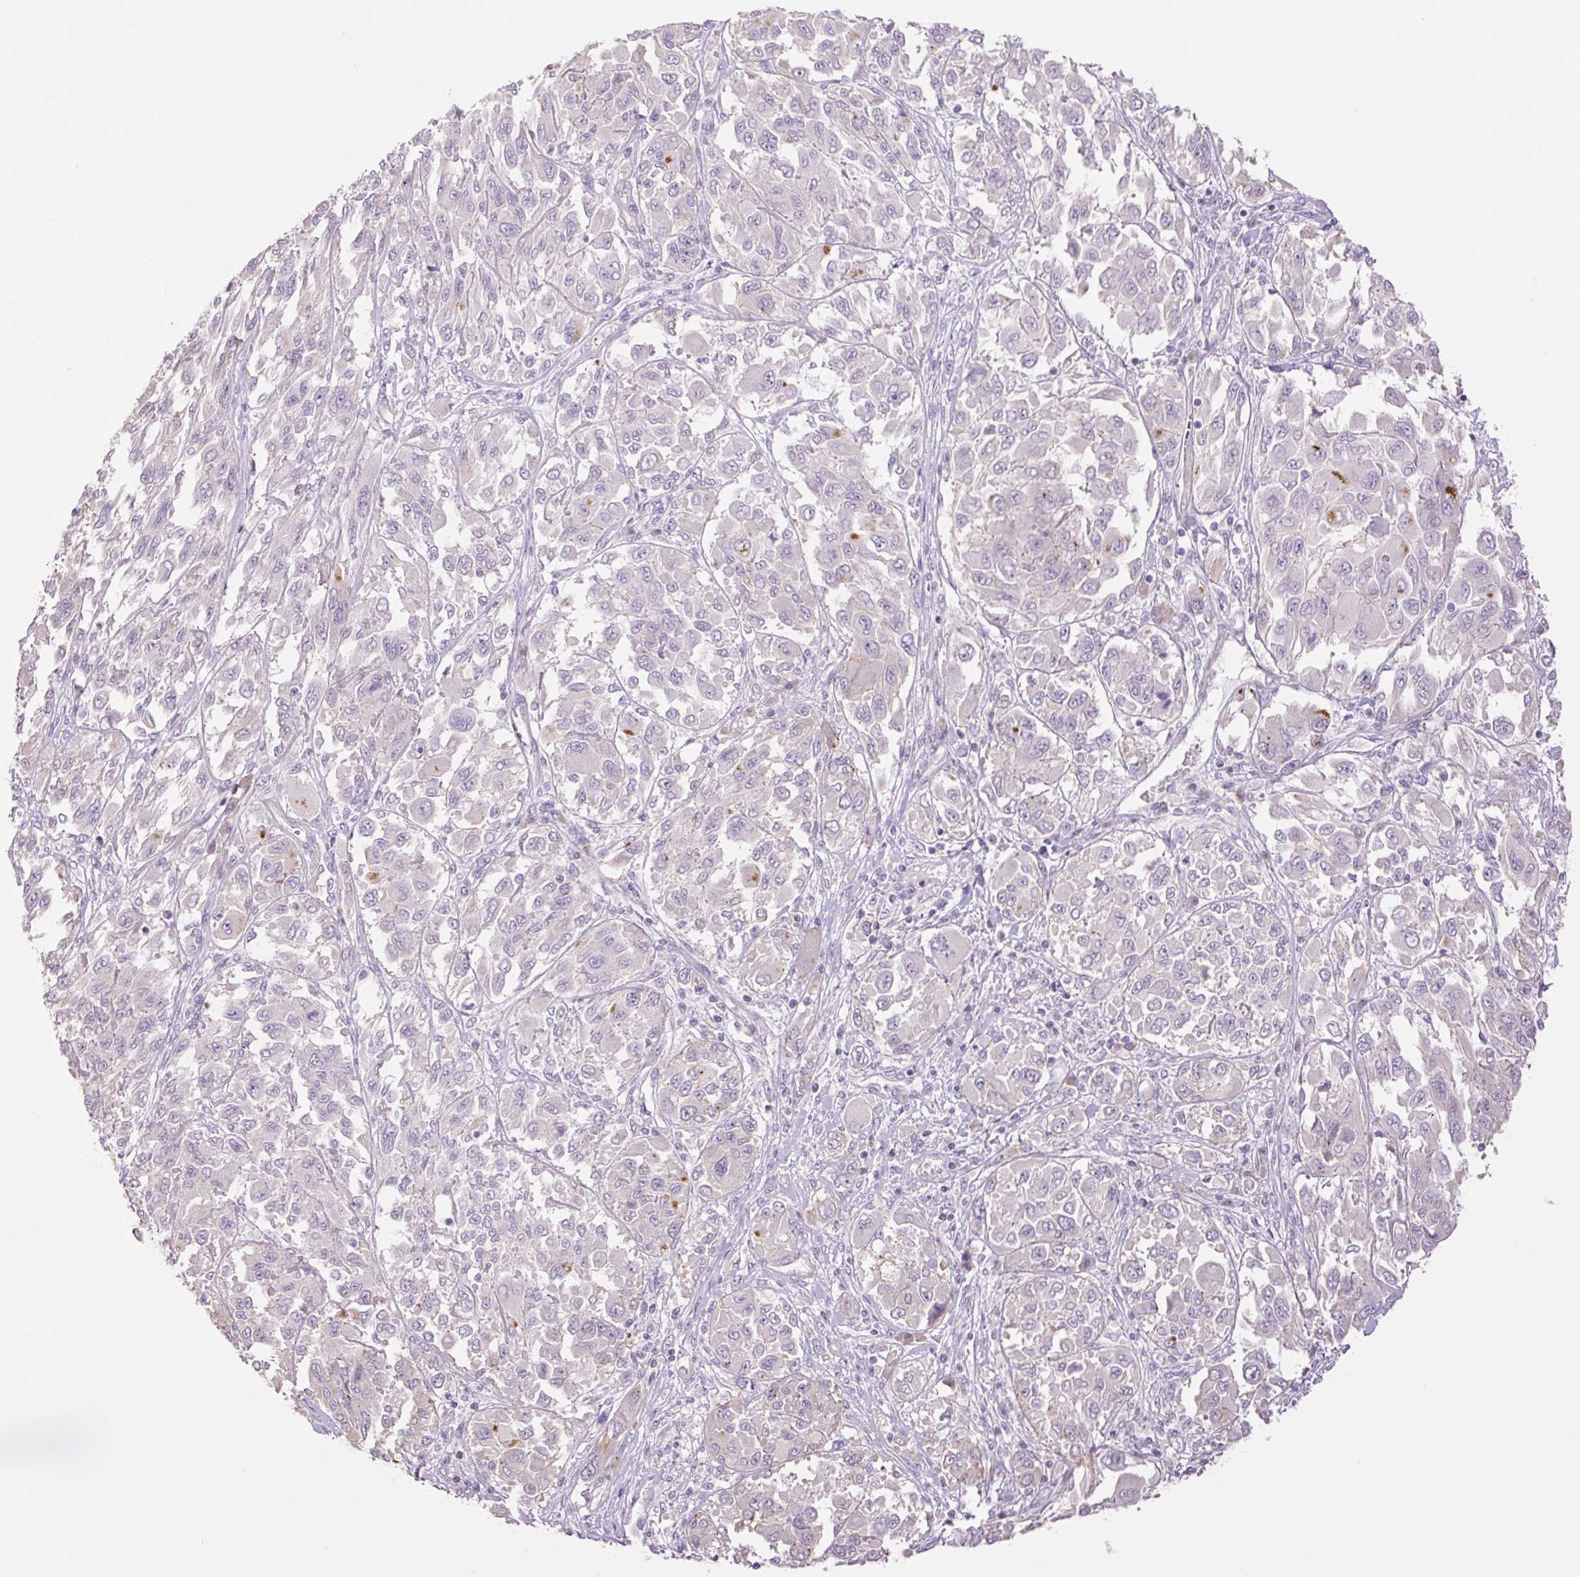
{"staining": {"intensity": "negative", "quantity": "none", "location": "none"}, "tissue": "melanoma", "cell_type": "Tumor cells", "image_type": "cancer", "snomed": [{"axis": "morphology", "description": "Malignant melanoma, NOS"}, {"axis": "topography", "description": "Skin"}], "caption": "There is no significant staining in tumor cells of melanoma.", "gene": "GRID2", "patient": {"sex": "female", "age": 91}}